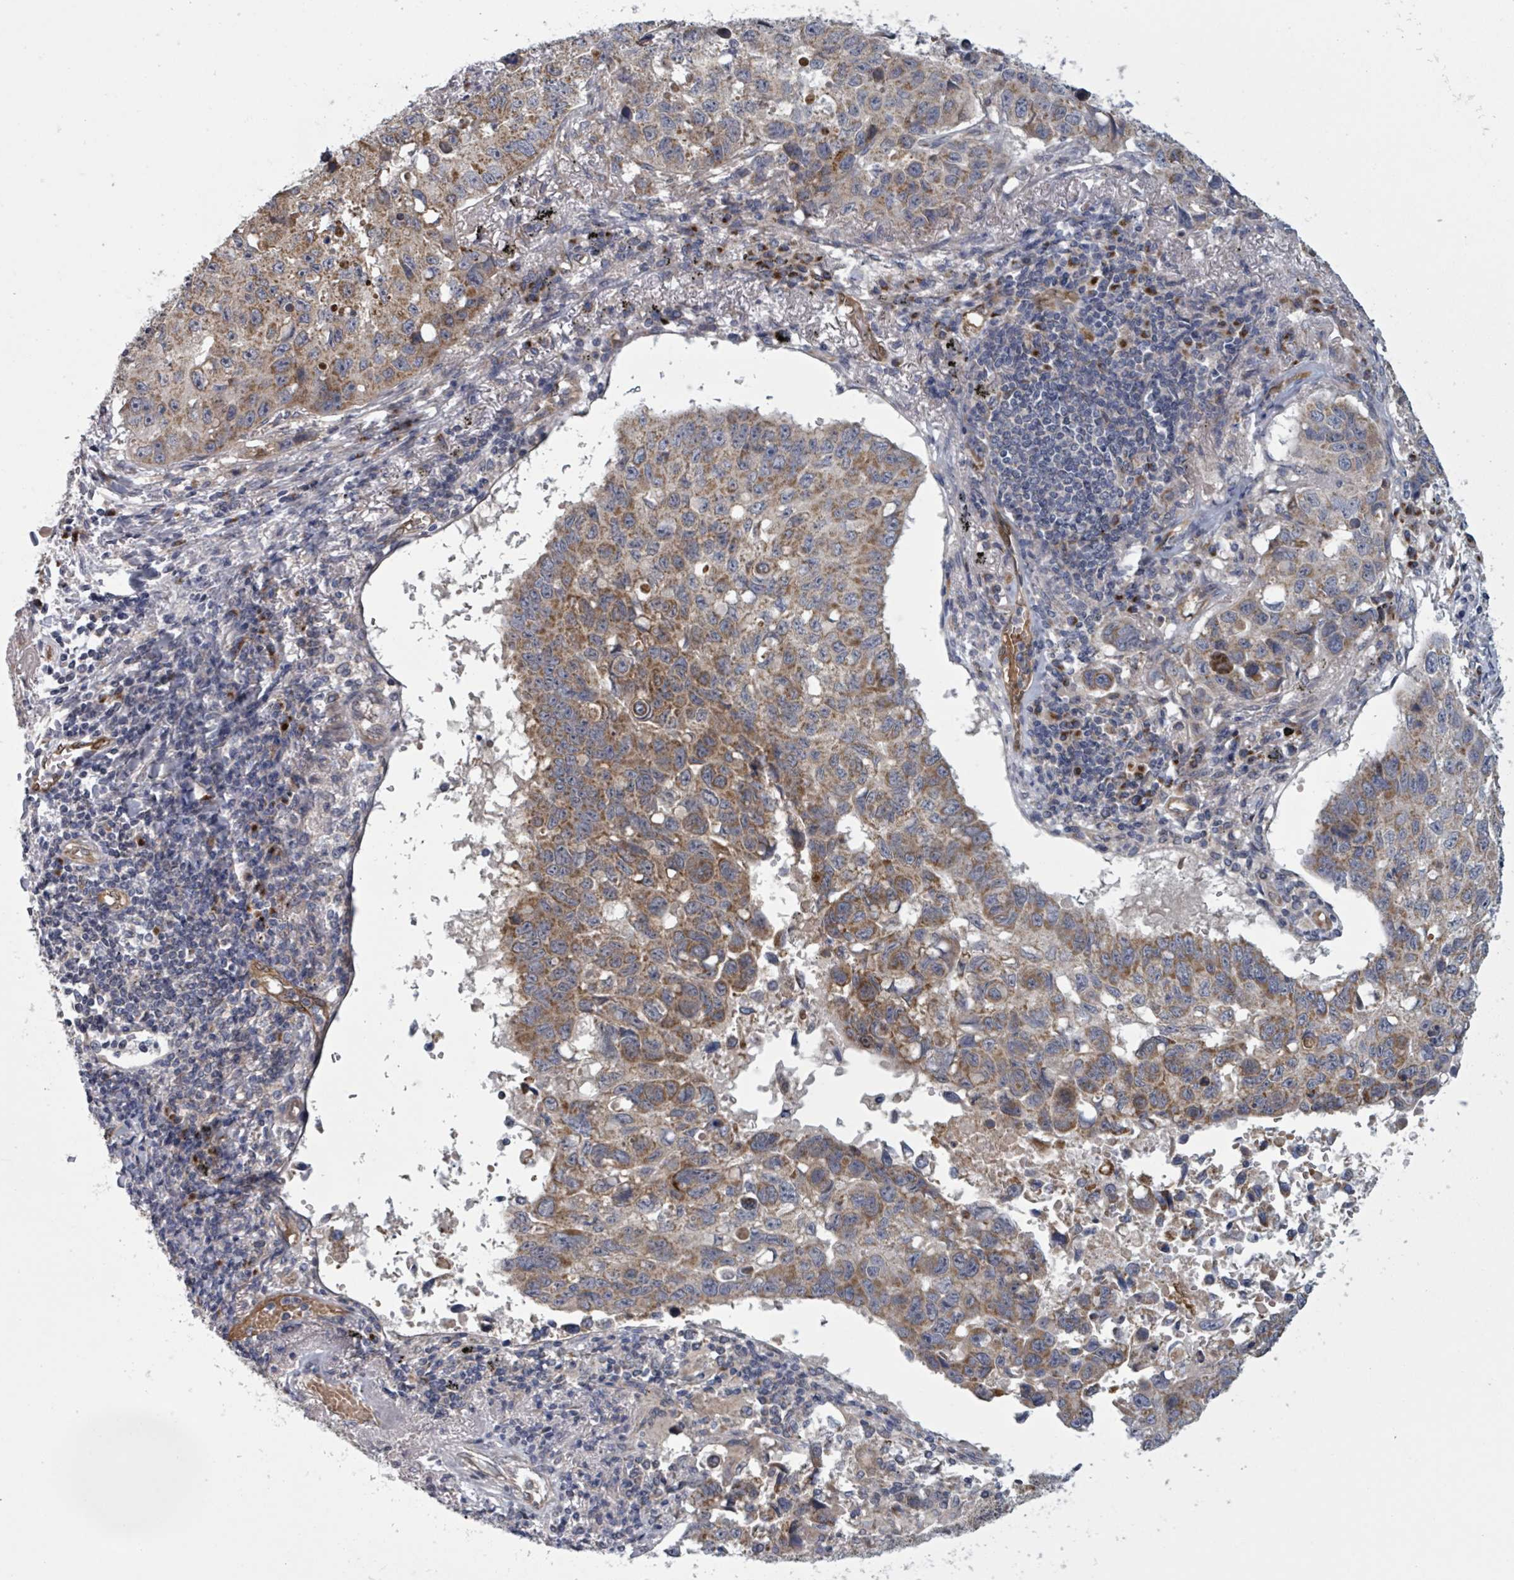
{"staining": {"intensity": "moderate", "quantity": "25%-75%", "location": "cytoplasmic/membranous"}, "tissue": "lung cancer", "cell_type": "Tumor cells", "image_type": "cancer", "snomed": [{"axis": "morphology", "description": "Squamous cell carcinoma, NOS"}, {"axis": "topography", "description": "Lung"}], "caption": "Protein analysis of lung cancer (squamous cell carcinoma) tissue demonstrates moderate cytoplasmic/membranous expression in about 25%-75% of tumor cells. Immunohistochemistry stains the protein in brown and the nuclei are stained blue.", "gene": "FKBP1A", "patient": {"sex": "male", "age": 60}}